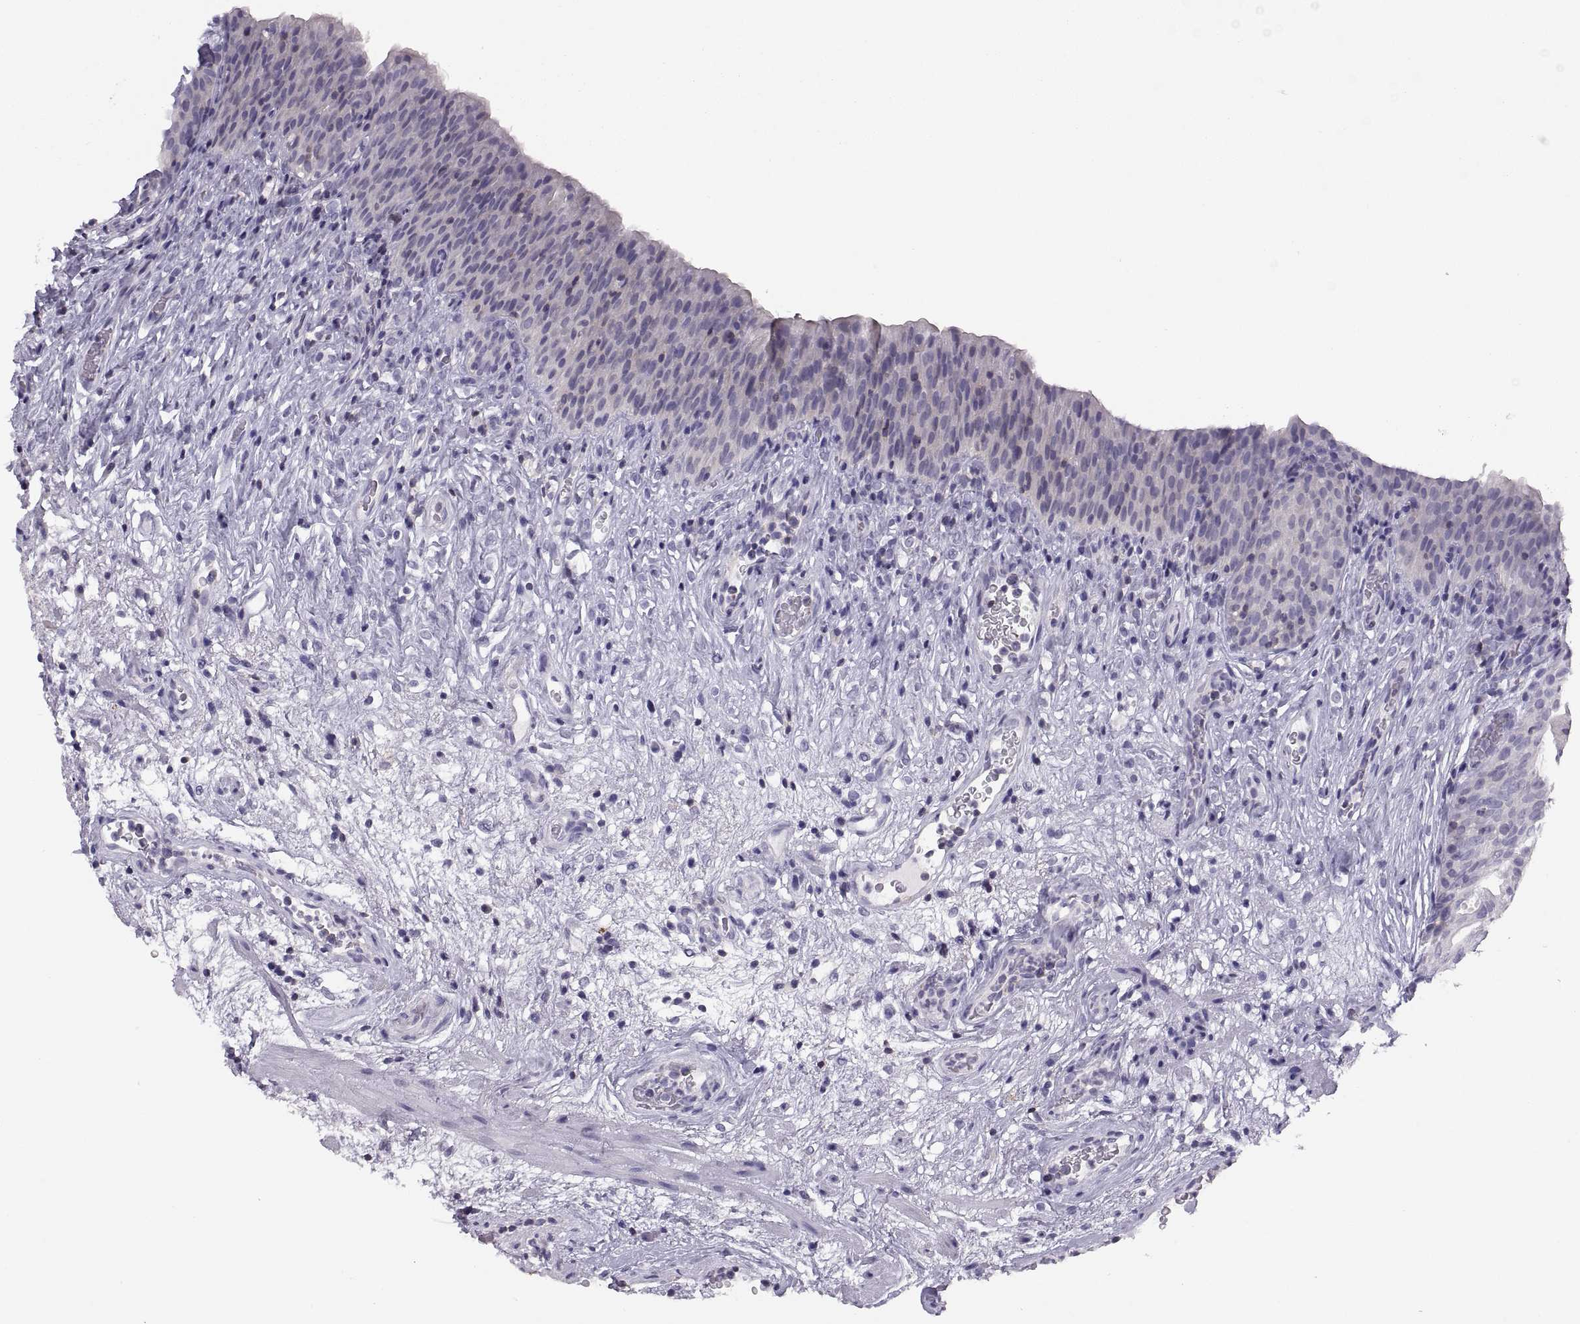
{"staining": {"intensity": "negative", "quantity": "none", "location": "none"}, "tissue": "urinary bladder", "cell_type": "Urothelial cells", "image_type": "normal", "snomed": [{"axis": "morphology", "description": "Normal tissue, NOS"}, {"axis": "topography", "description": "Urinary bladder"}], "caption": "This is a image of immunohistochemistry (IHC) staining of benign urinary bladder, which shows no staining in urothelial cells. The staining is performed using DAB (3,3'-diaminobenzidine) brown chromogen with nuclei counter-stained in using hematoxylin.", "gene": "TTC21A", "patient": {"sex": "male", "age": 76}}